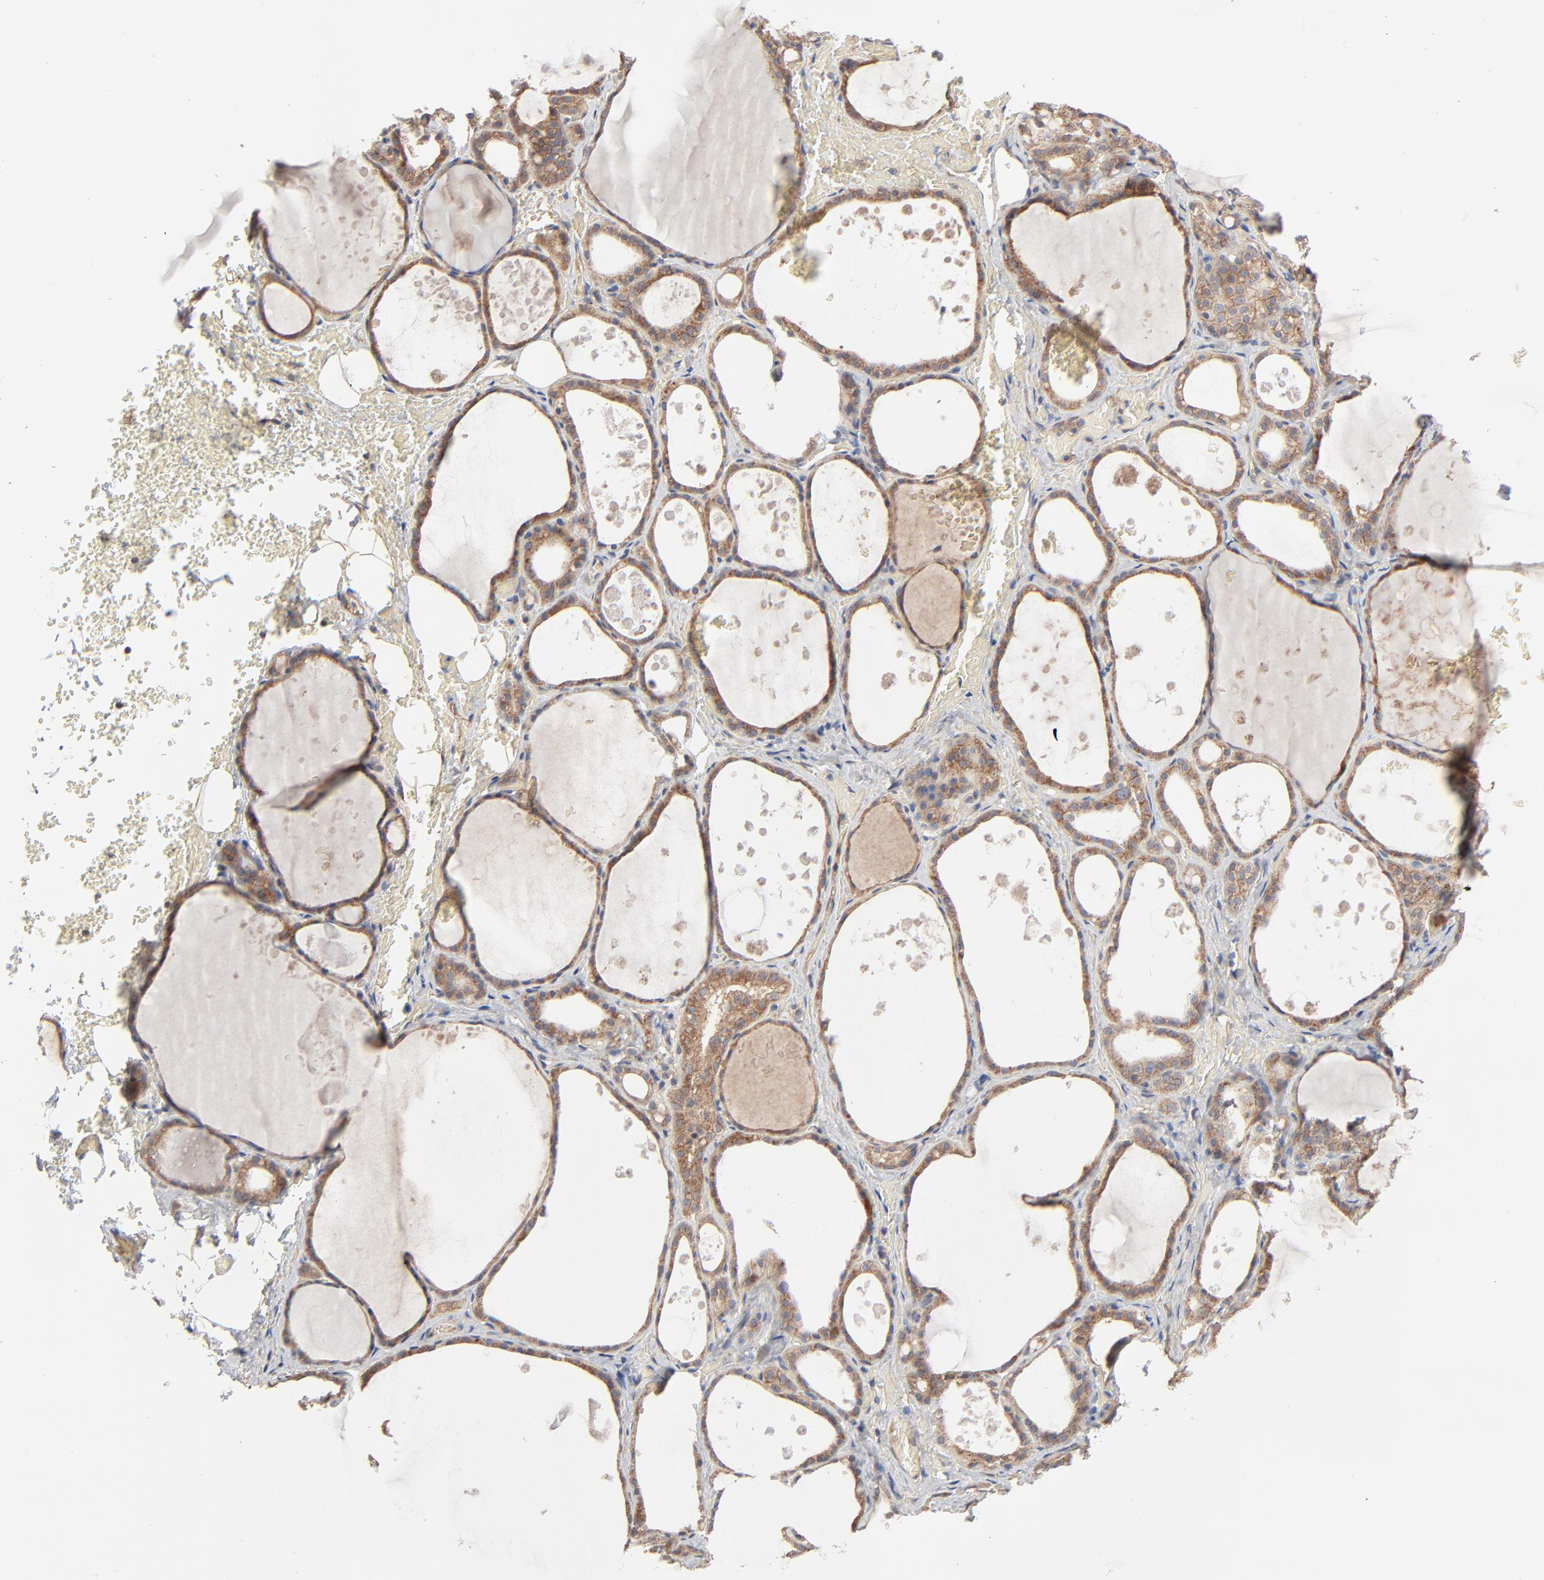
{"staining": {"intensity": "moderate", "quantity": ">75%", "location": "cytoplasmic/membranous"}, "tissue": "thyroid gland", "cell_type": "Glandular cells", "image_type": "normal", "snomed": [{"axis": "morphology", "description": "Normal tissue, NOS"}, {"axis": "topography", "description": "Thyroid gland"}], "caption": "The histopathology image displays staining of unremarkable thyroid gland, revealing moderate cytoplasmic/membranous protein positivity (brown color) within glandular cells. The protein of interest is stained brown, and the nuclei are stained in blue (DAB IHC with brightfield microscopy, high magnification).", "gene": "ABLIM3", "patient": {"sex": "male", "age": 61}}